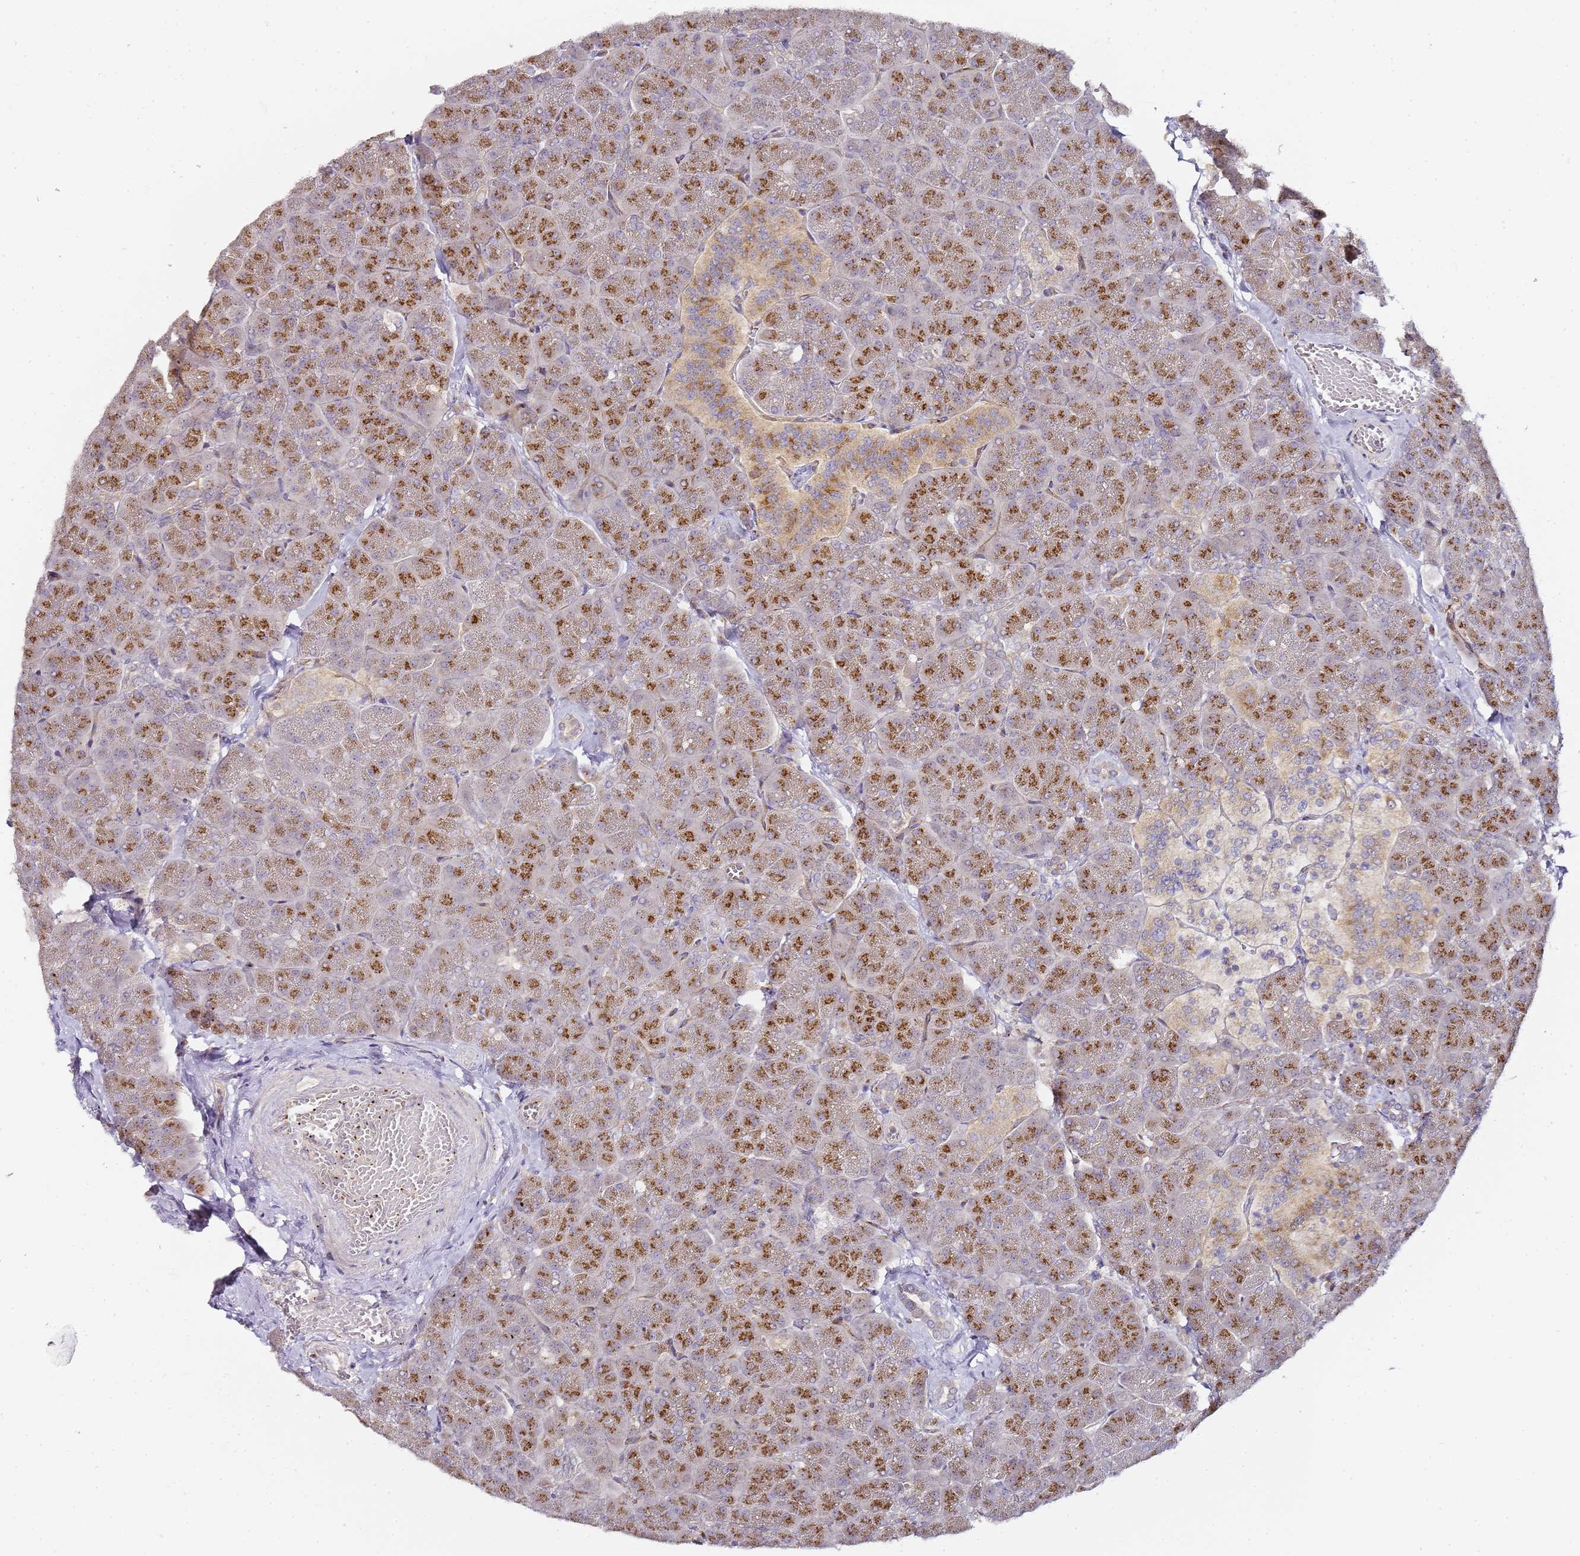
{"staining": {"intensity": "strong", "quantity": "25%-75%", "location": "cytoplasmic/membranous"}, "tissue": "pancreas", "cell_type": "Exocrine glandular cells", "image_type": "normal", "snomed": [{"axis": "morphology", "description": "Normal tissue, NOS"}, {"axis": "topography", "description": "Pancreas"}, {"axis": "topography", "description": "Peripheral nerve tissue"}], "caption": "High-magnification brightfield microscopy of unremarkable pancreas stained with DAB (3,3'-diaminobenzidine) (brown) and counterstained with hematoxylin (blue). exocrine glandular cells exhibit strong cytoplasmic/membranous expression is seen in approximately25%-75% of cells.", "gene": "MRPL49", "patient": {"sex": "male", "age": 54}}